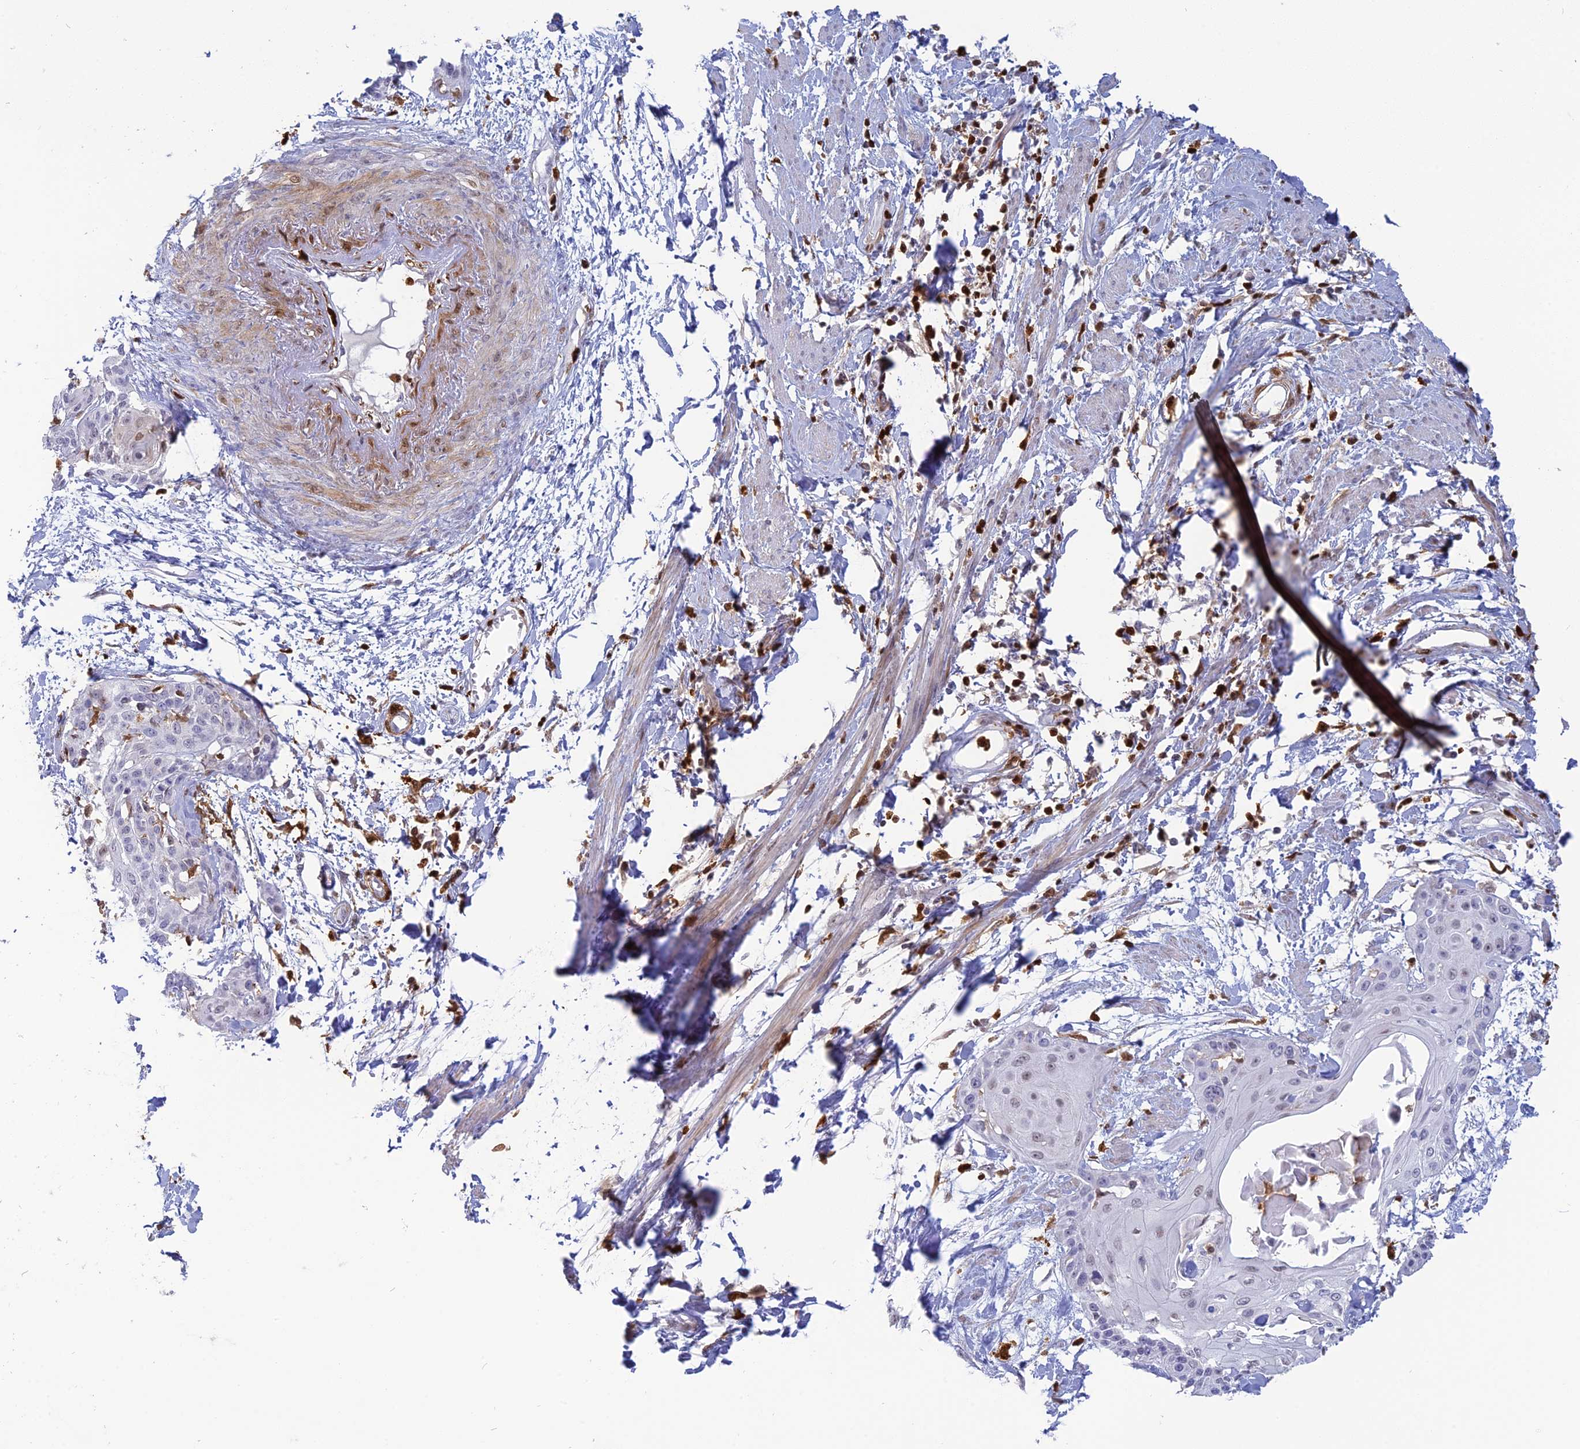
{"staining": {"intensity": "negative", "quantity": "none", "location": "none"}, "tissue": "cervical cancer", "cell_type": "Tumor cells", "image_type": "cancer", "snomed": [{"axis": "morphology", "description": "Squamous cell carcinoma, NOS"}, {"axis": "topography", "description": "Cervix"}], "caption": "An image of human squamous cell carcinoma (cervical) is negative for staining in tumor cells.", "gene": "PGBD4", "patient": {"sex": "female", "age": 57}}